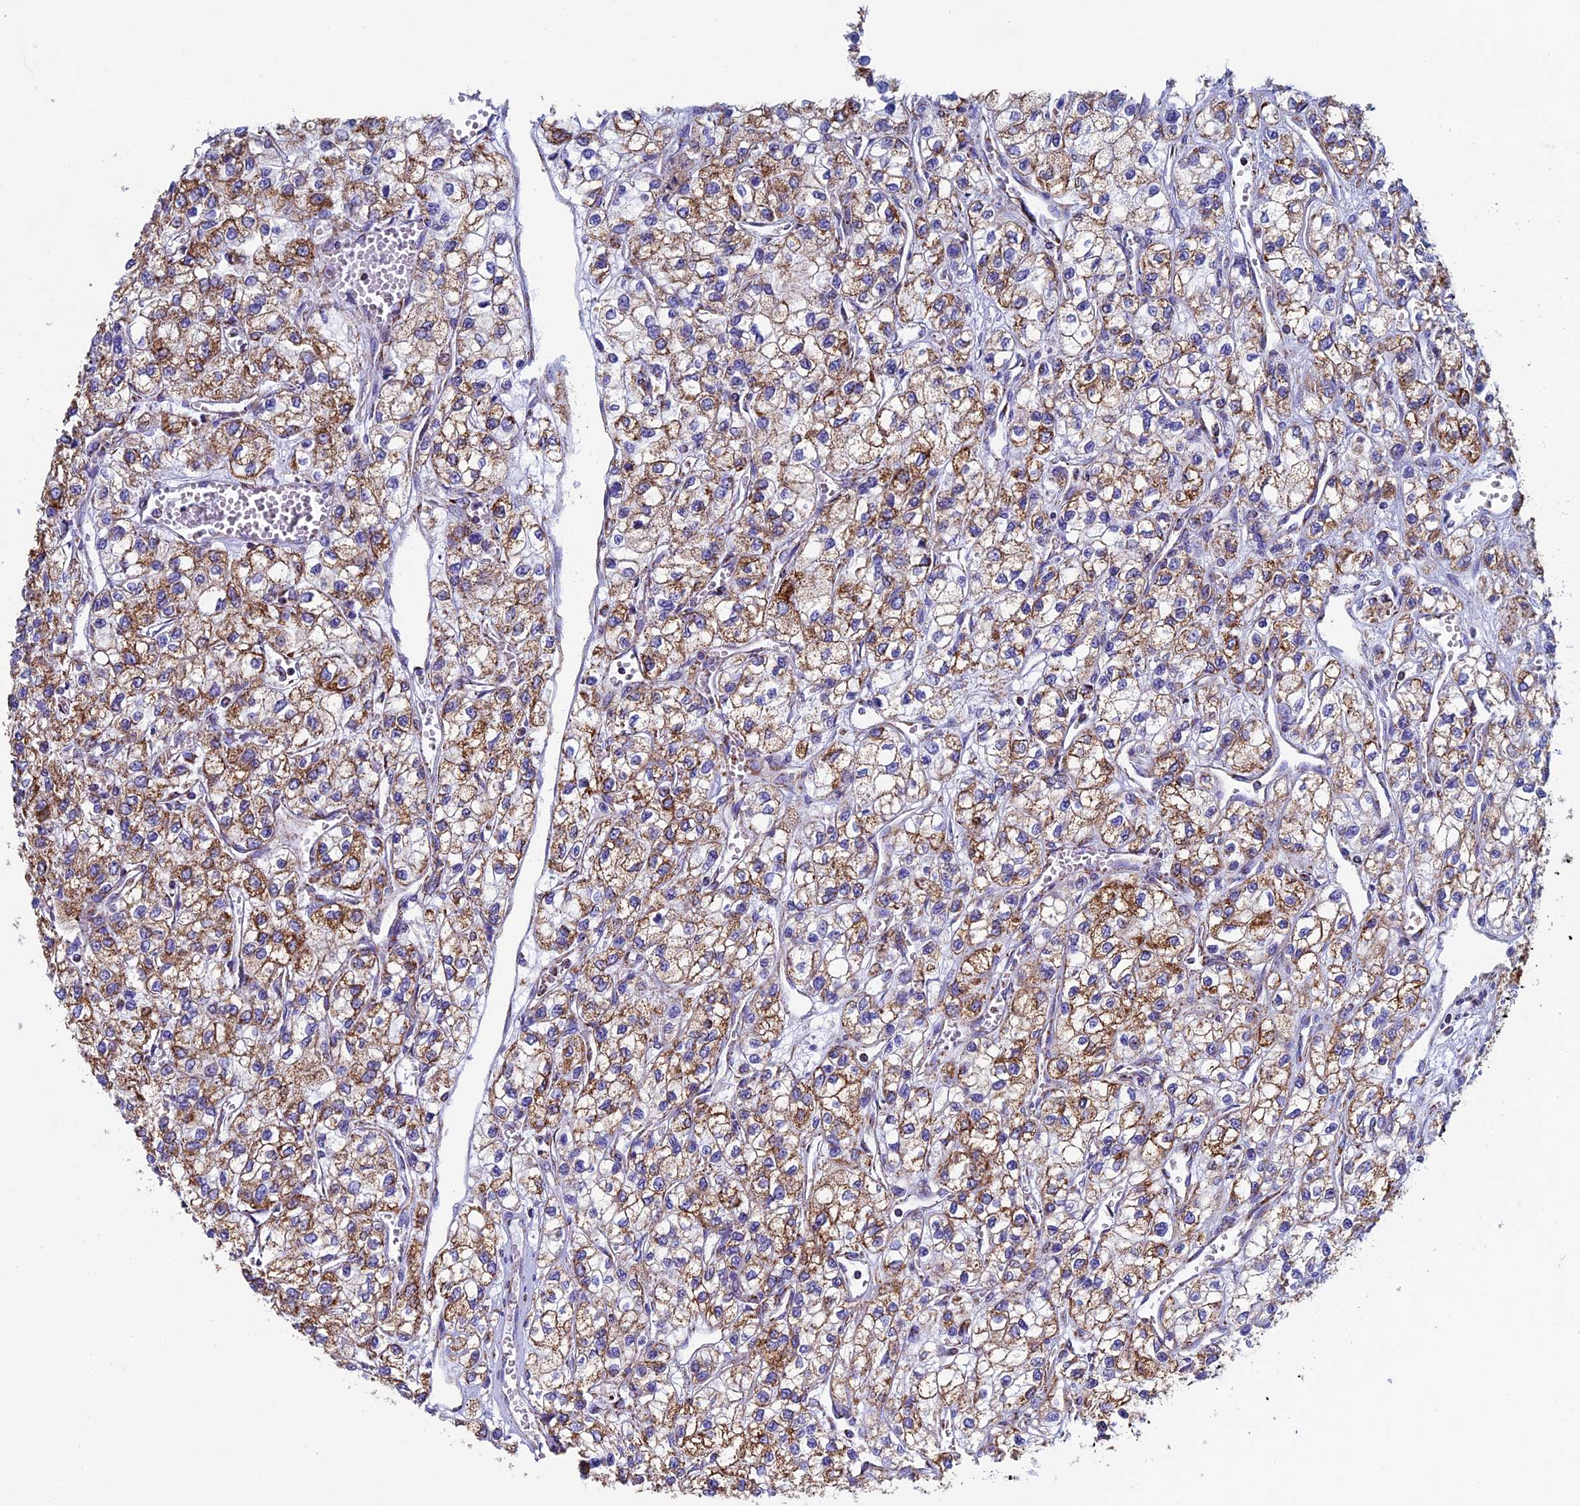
{"staining": {"intensity": "moderate", "quantity": ">75%", "location": "cytoplasmic/membranous"}, "tissue": "renal cancer", "cell_type": "Tumor cells", "image_type": "cancer", "snomed": [{"axis": "morphology", "description": "Adenocarcinoma, NOS"}, {"axis": "topography", "description": "Kidney"}], "caption": "Renal adenocarcinoma tissue demonstrates moderate cytoplasmic/membranous expression in approximately >75% of tumor cells, visualized by immunohistochemistry. Nuclei are stained in blue.", "gene": "UQCRFS1", "patient": {"sex": "male", "age": 80}}